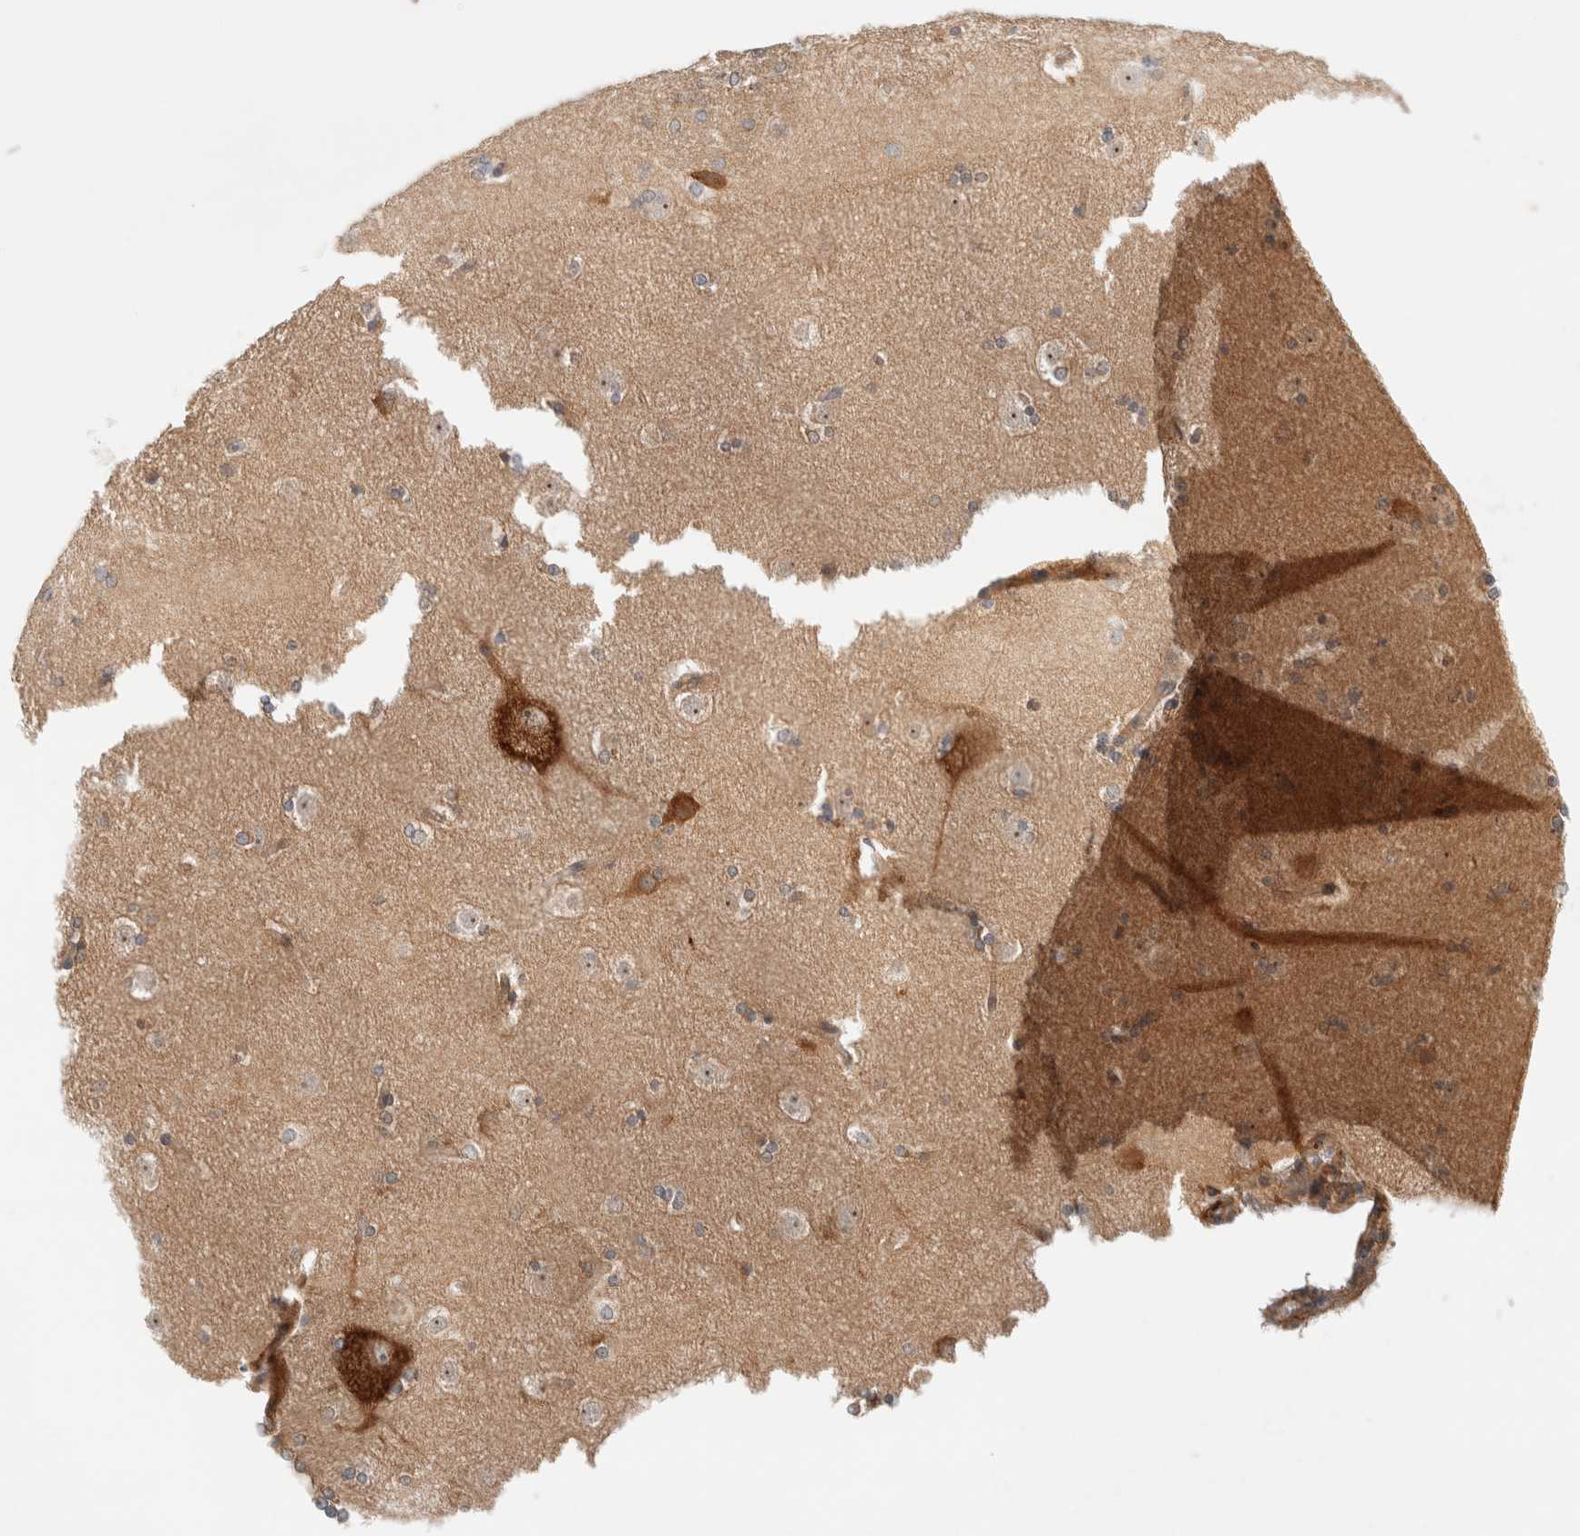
{"staining": {"intensity": "strong", "quantity": "<25%", "location": "nuclear"}, "tissue": "caudate", "cell_type": "Glial cells", "image_type": "normal", "snomed": [{"axis": "morphology", "description": "Normal tissue, NOS"}, {"axis": "topography", "description": "Lateral ventricle wall"}], "caption": "High-magnification brightfield microscopy of benign caudate stained with DAB (3,3'-diaminobenzidine) (brown) and counterstained with hematoxylin (blue). glial cells exhibit strong nuclear staining is seen in about<25% of cells.", "gene": "RRP15", "patient": {"sex": "female", "age": 19}}